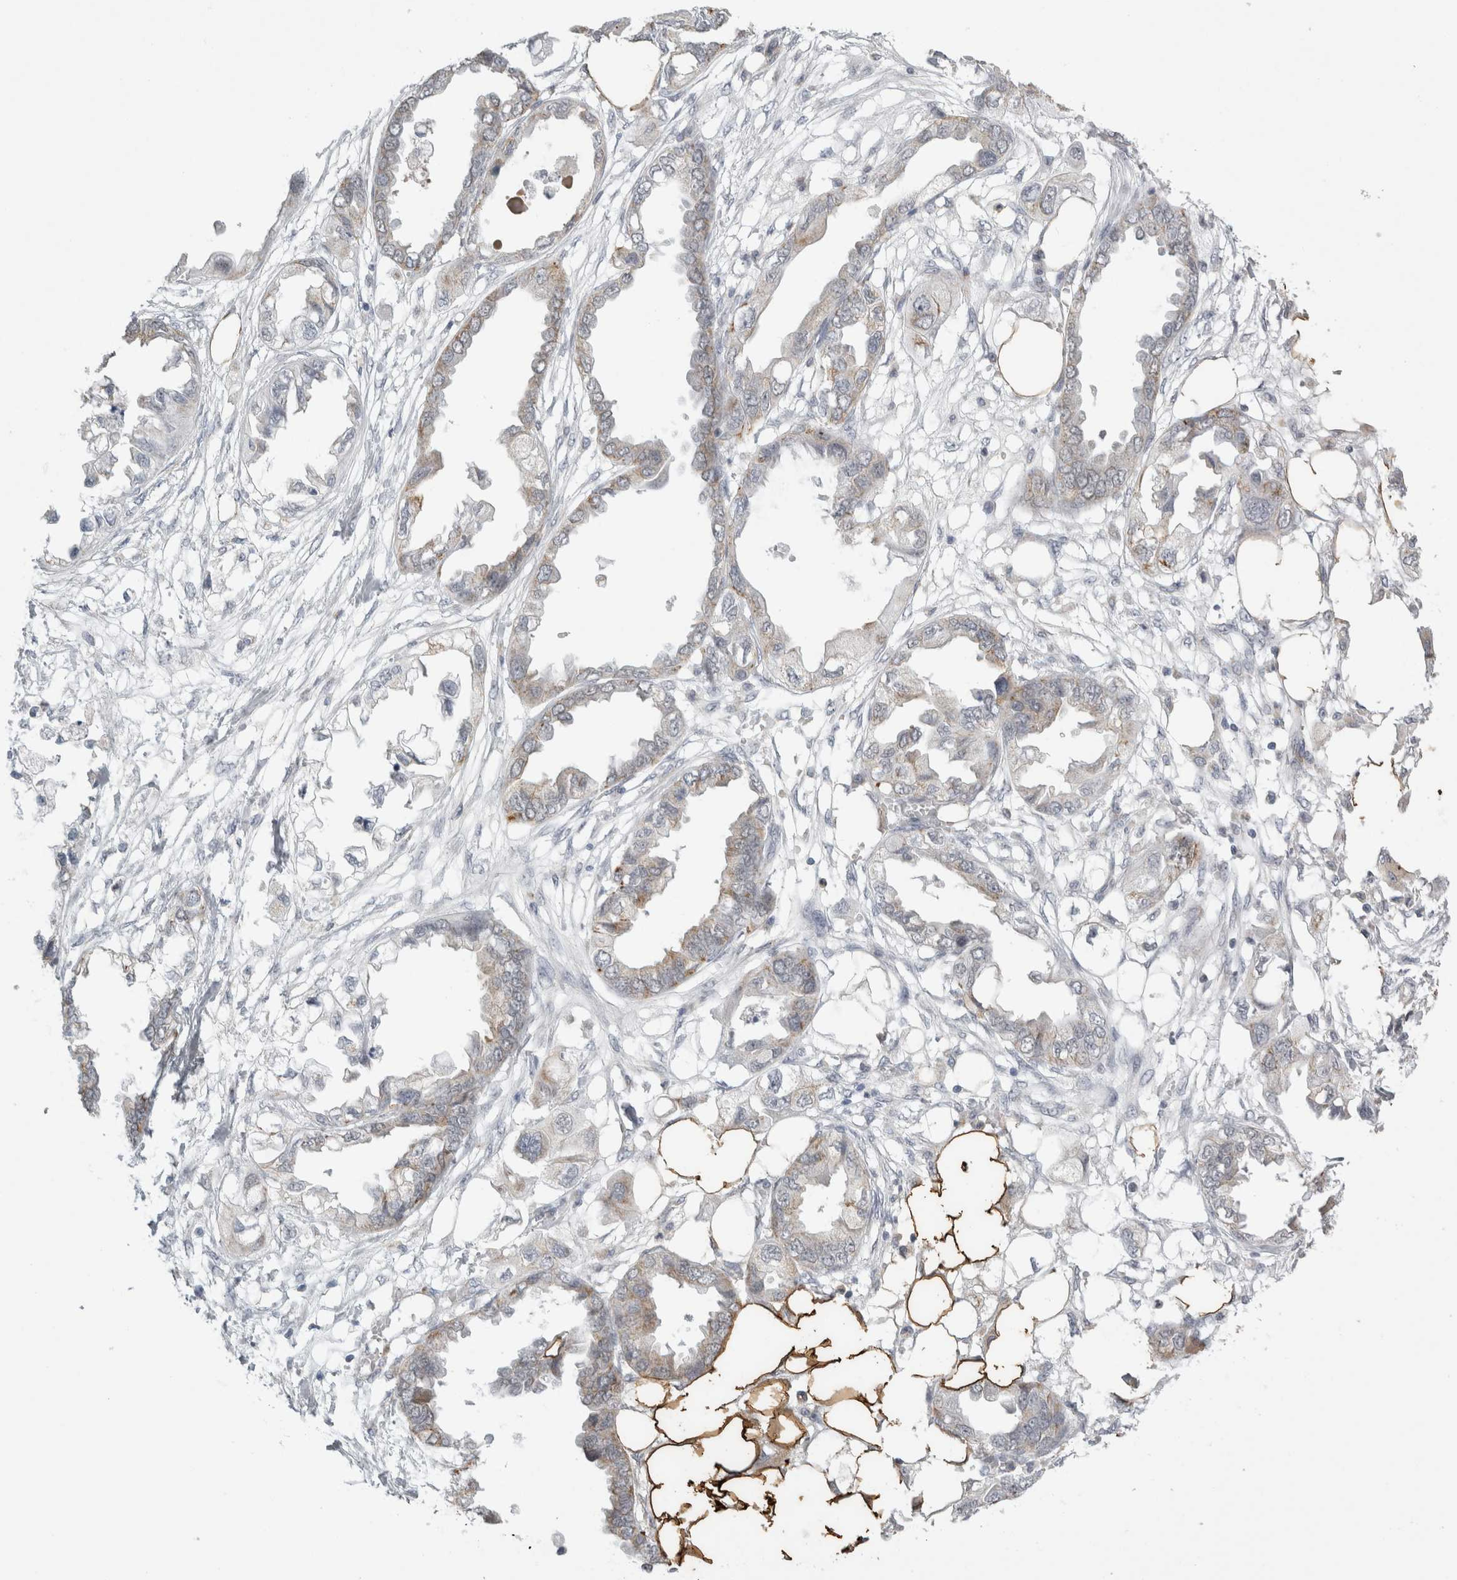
{"staining": {"intensity": "weak", "quantity": "25%-75%", "location": "cytoplasmic/membranous"}, "tissue": "endometrial cancer", "cell_type": "Tumor cells", "image_type": "cancer", "snomed": [{"axis": "morphology", "description": "Adenocarcinoma, NOS"}, {"axis": "morphology", "description": "Adenocarcinoma, metastatic, NOS"}, {"axis": "topography", "description": "Adipose tissue"}, {"axis": "topography", "description": "Endometrium"}], "caption": "There is low levels of weak cytoplasmic/membranous staining in tumor cells of endometrial cancer (metastatic adenocarcinoma), as demonstrated by immunohistochemical staining (brown color).", "gene": "PLIN1", "patient": {"sex": "female", "age": 67}}